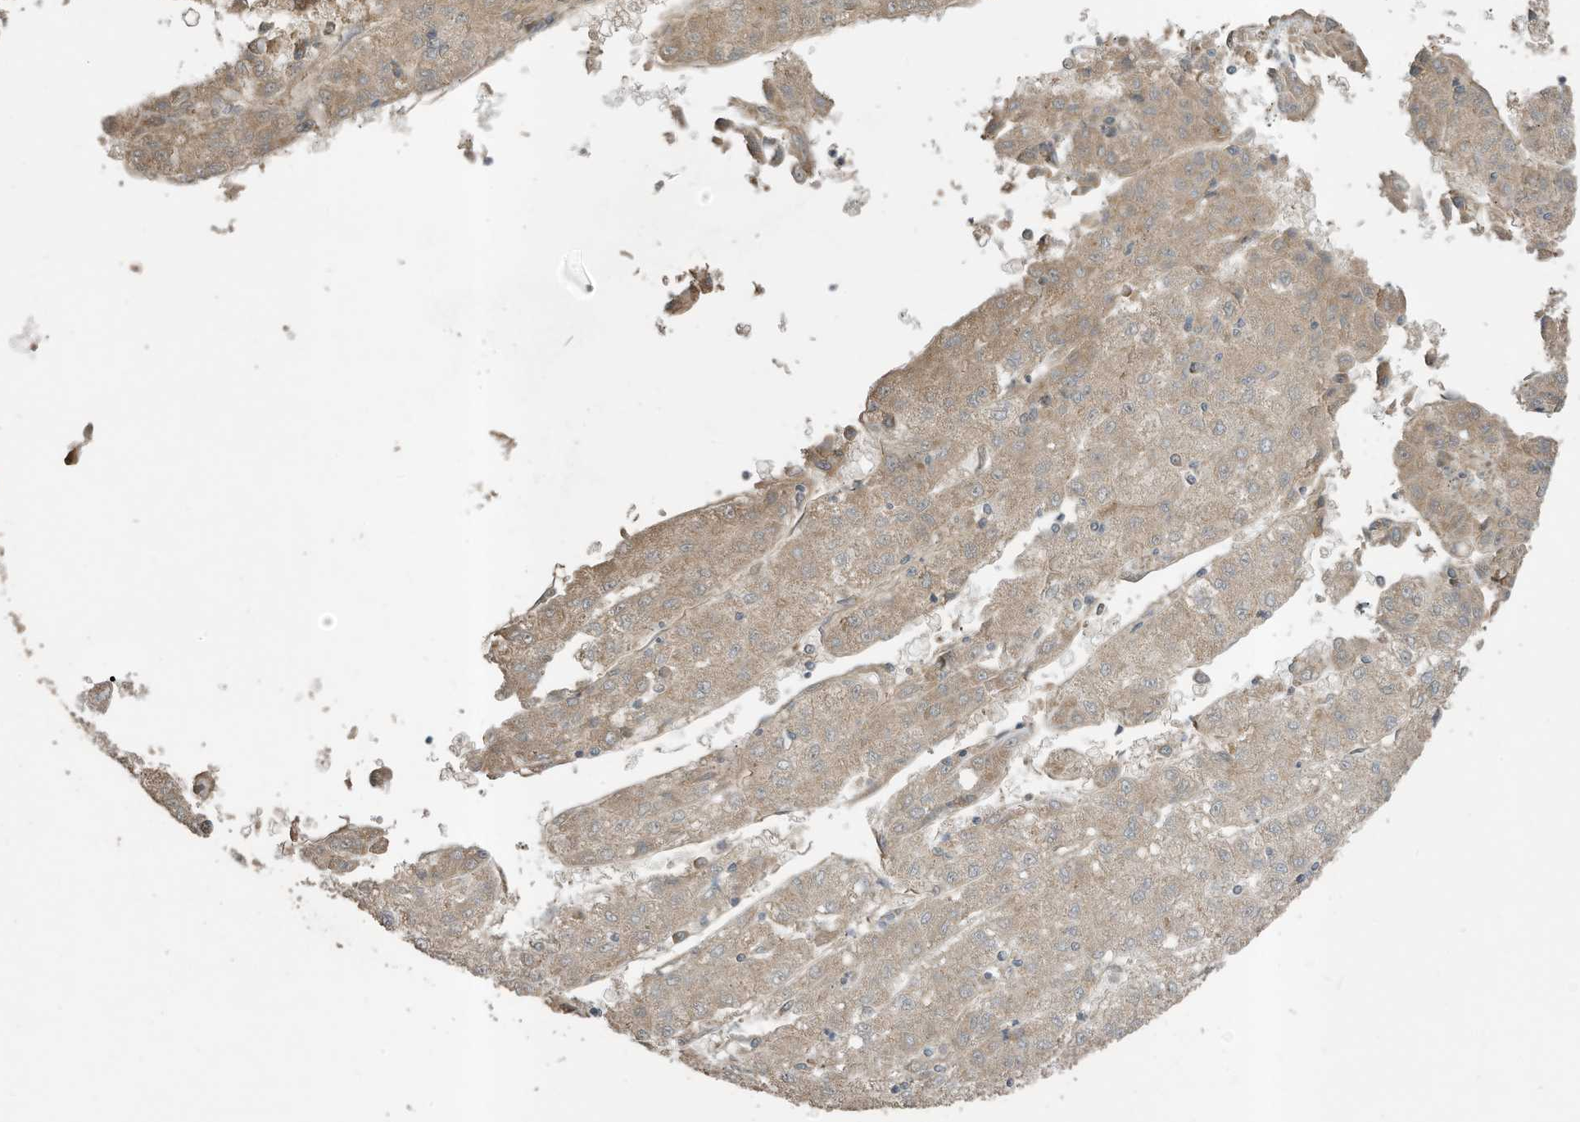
{"staining": {"intensity": "weak", "quantity": ">75%", "location": "cytoplasmic/membranous"}, "tissue": "liver cancer", "cell_type": "Tumor cells", "image_type": "cancer", "snomed": [{"axis": "morphology", "description": "Carcinoma, Hepatocellular, NOS"}, {"axis": "topography", "description": "Liver"}], "caption": "A brown stain shows weak cytoplasmic/membranous staining of a protein in human liver cancer (hepatocellular carcinoma) tumor cells.", "gene": "ZNF653", "patient": {"sex": "male", "age": 72}}